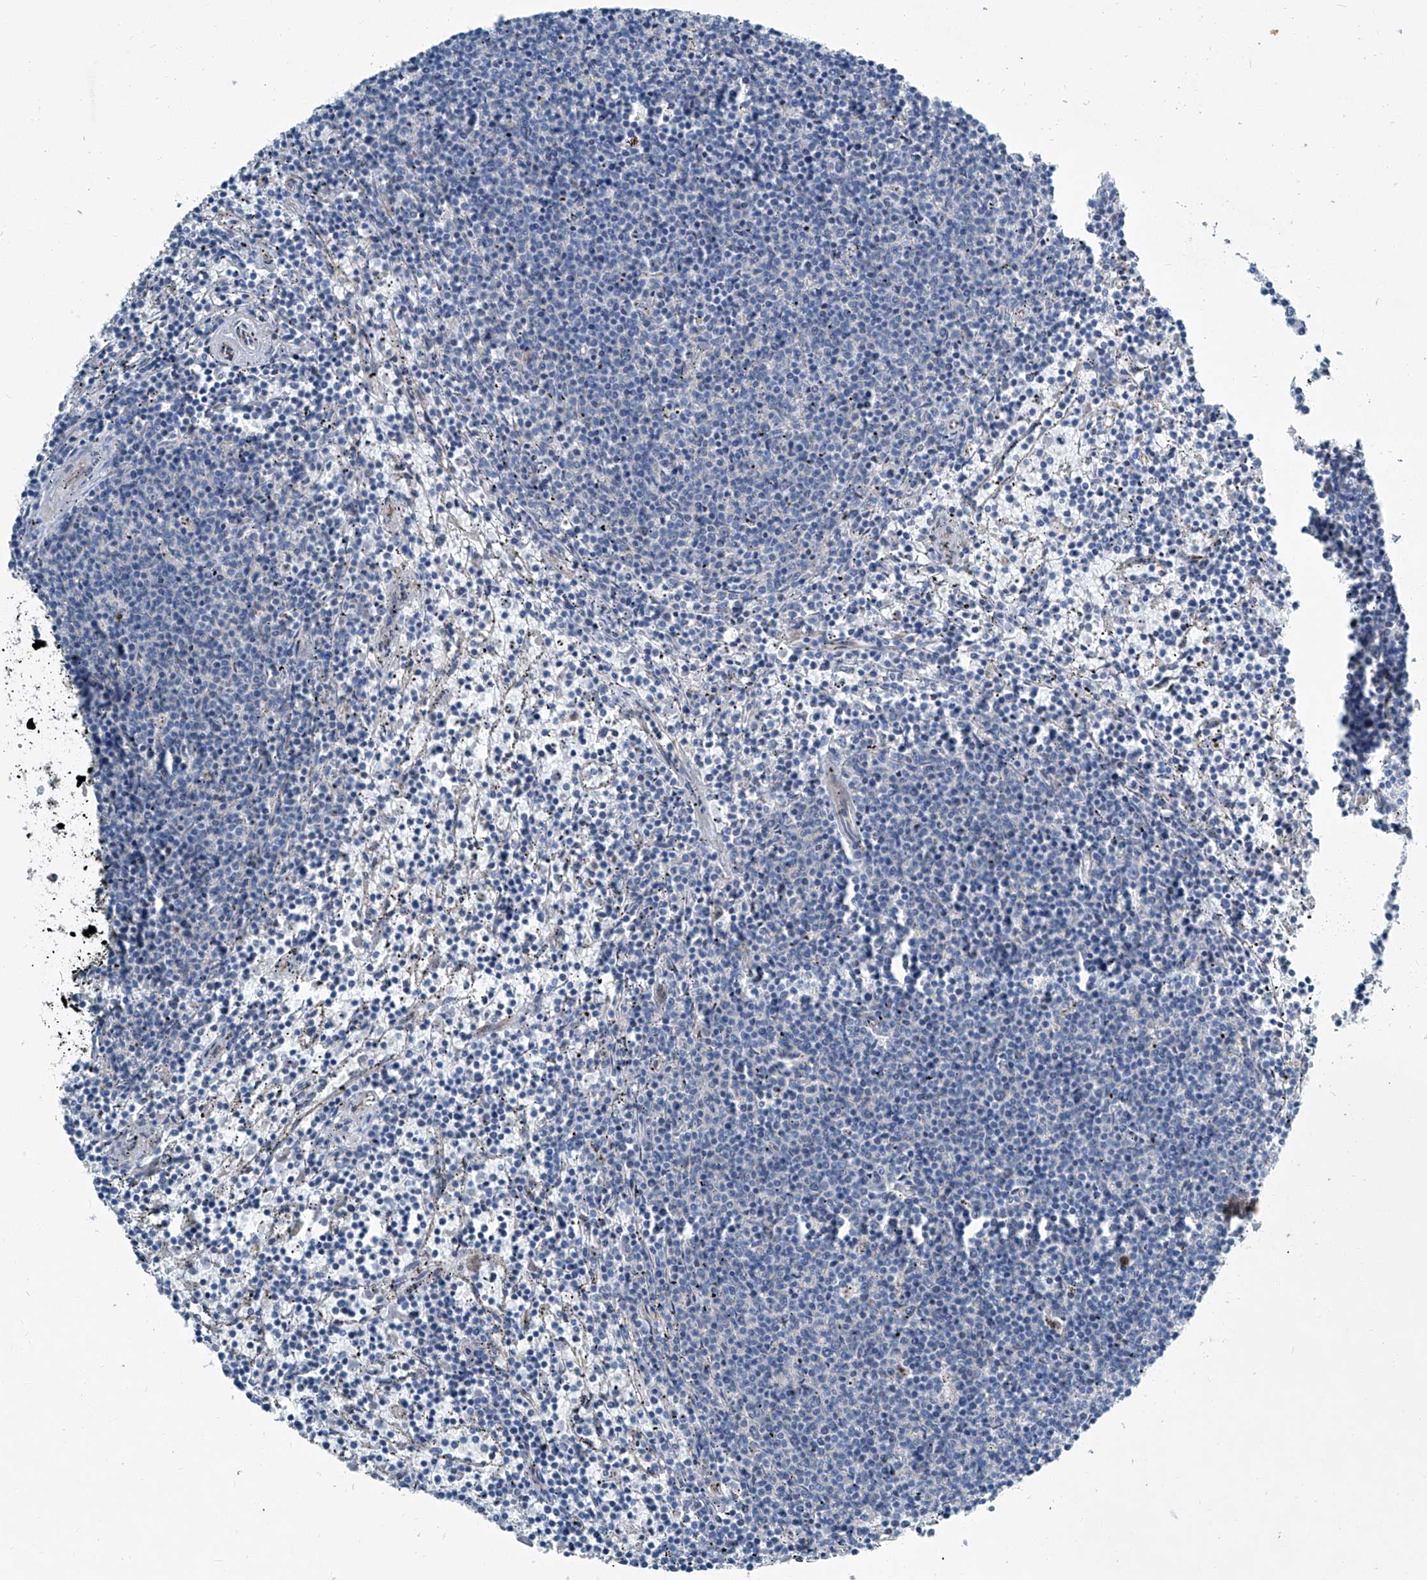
{"staining": {"intensity": "negative", "quantity": "none", "location": "none"}, "tissue": "lymphoma", "cell_type": "Tumor cells", "image_type": "cancer", "snomed": [{"axis": "morphology", "description": "Malignant lymphoma, non-Hodgkin's type, Low grade"}, {"axis": "topography", "description": "Spleen"}], "caption": "Tumor cells show no significant protein positivity in lymphoma. (Brightfield microscopy of DAB (3,3'-diaminobenzidine) immunohistochemistry (IHC) at high magnification).", "gene": "SLC26A11", "patient": {"sex": "female", "age": 50}}